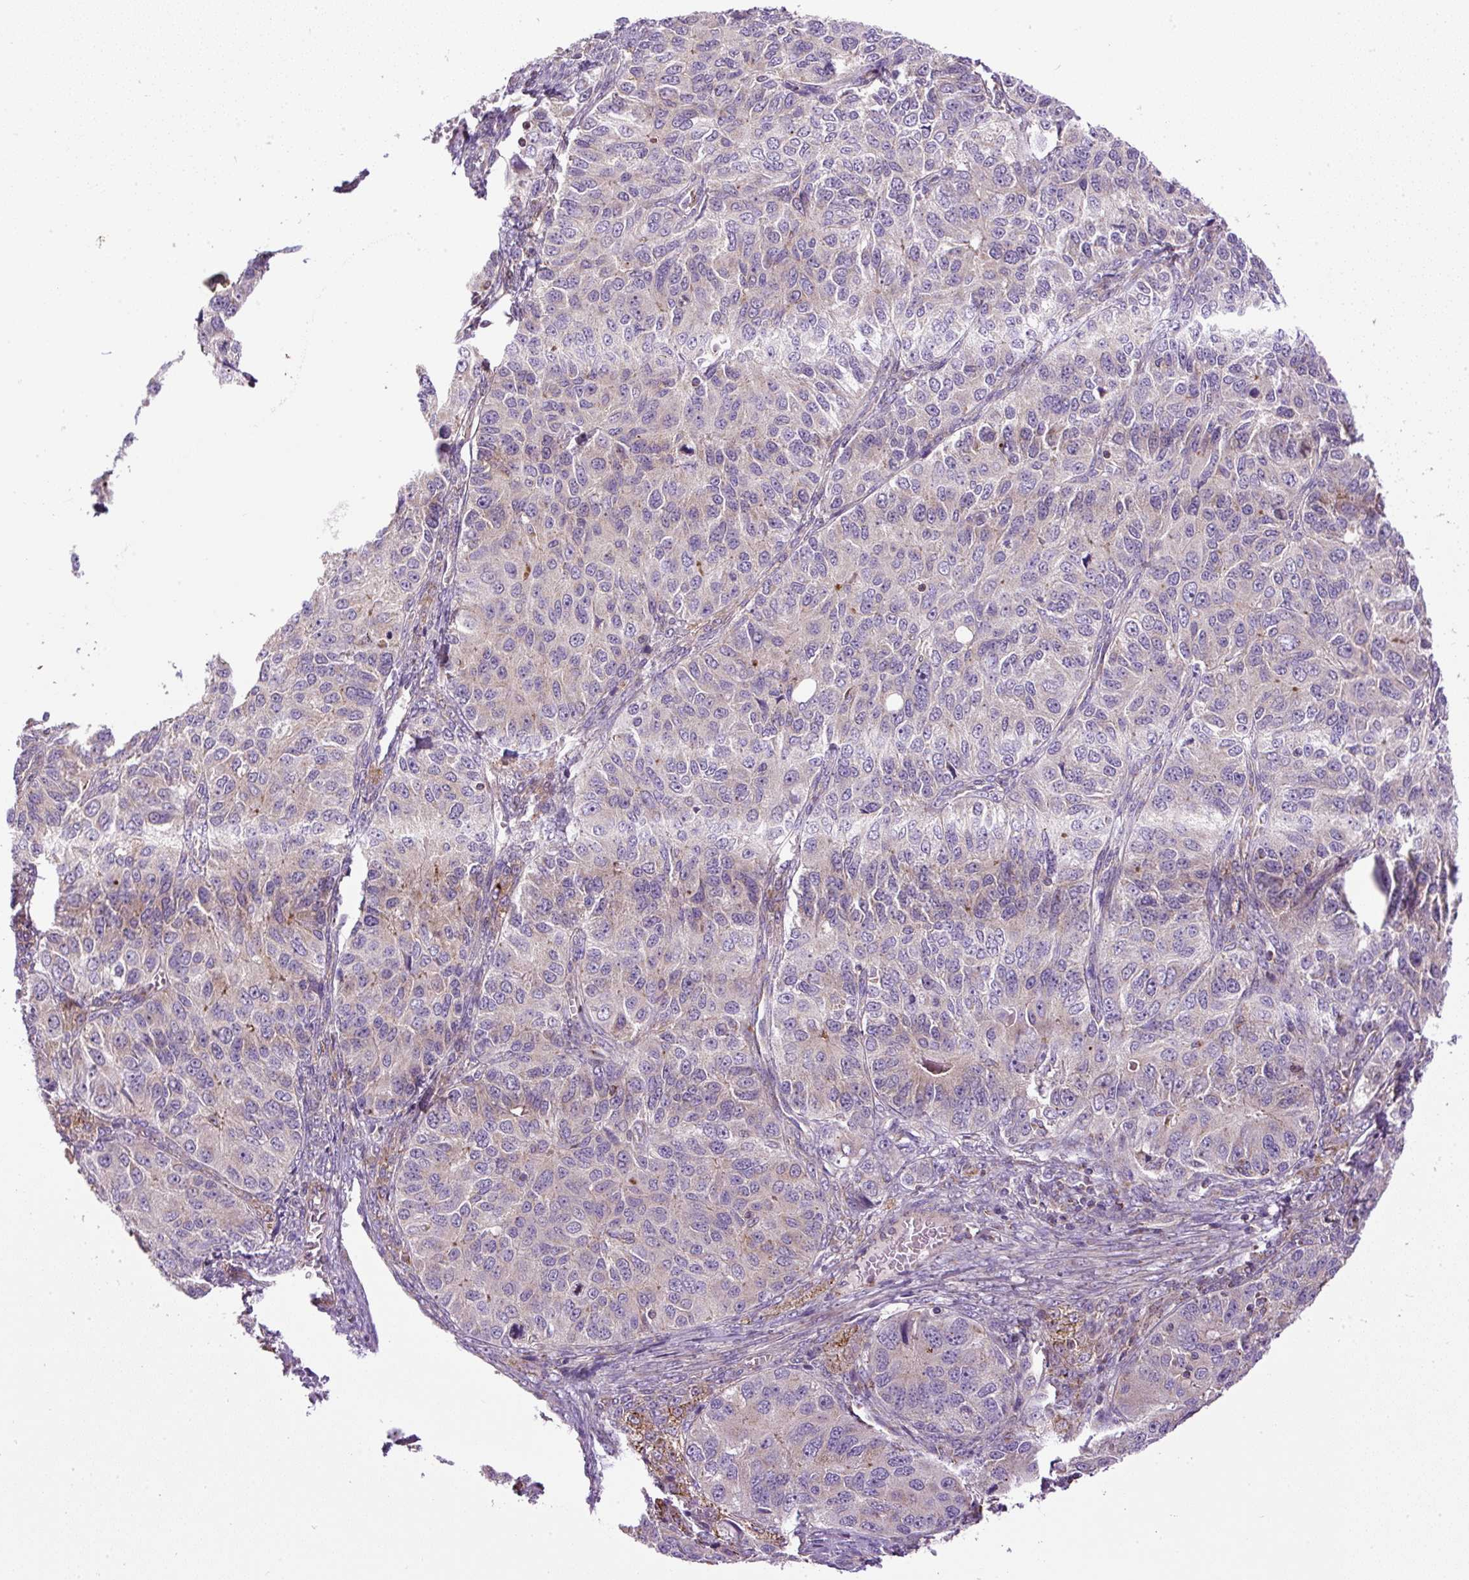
{"staining": {"intensity": "weak", "quantity": "<25%", "location": "cytoplasmic/membranous"}, "tissue": "ovarian cancer", "cell_type": "Tumor cells", "image_type": "cancer", "snomed": [{"axis": "morphology", "description": "Carcinoma, endometroid"}, {"axis": "topography", "description": "Ovary"}], "caption": "This is a micrograph of IHC staining of ovarian cancer (endometroid carcinoma), which shows no positivity in tumor cells.", "gene": "ZNF547", "patient": {"sex": "female", "age": 51}}